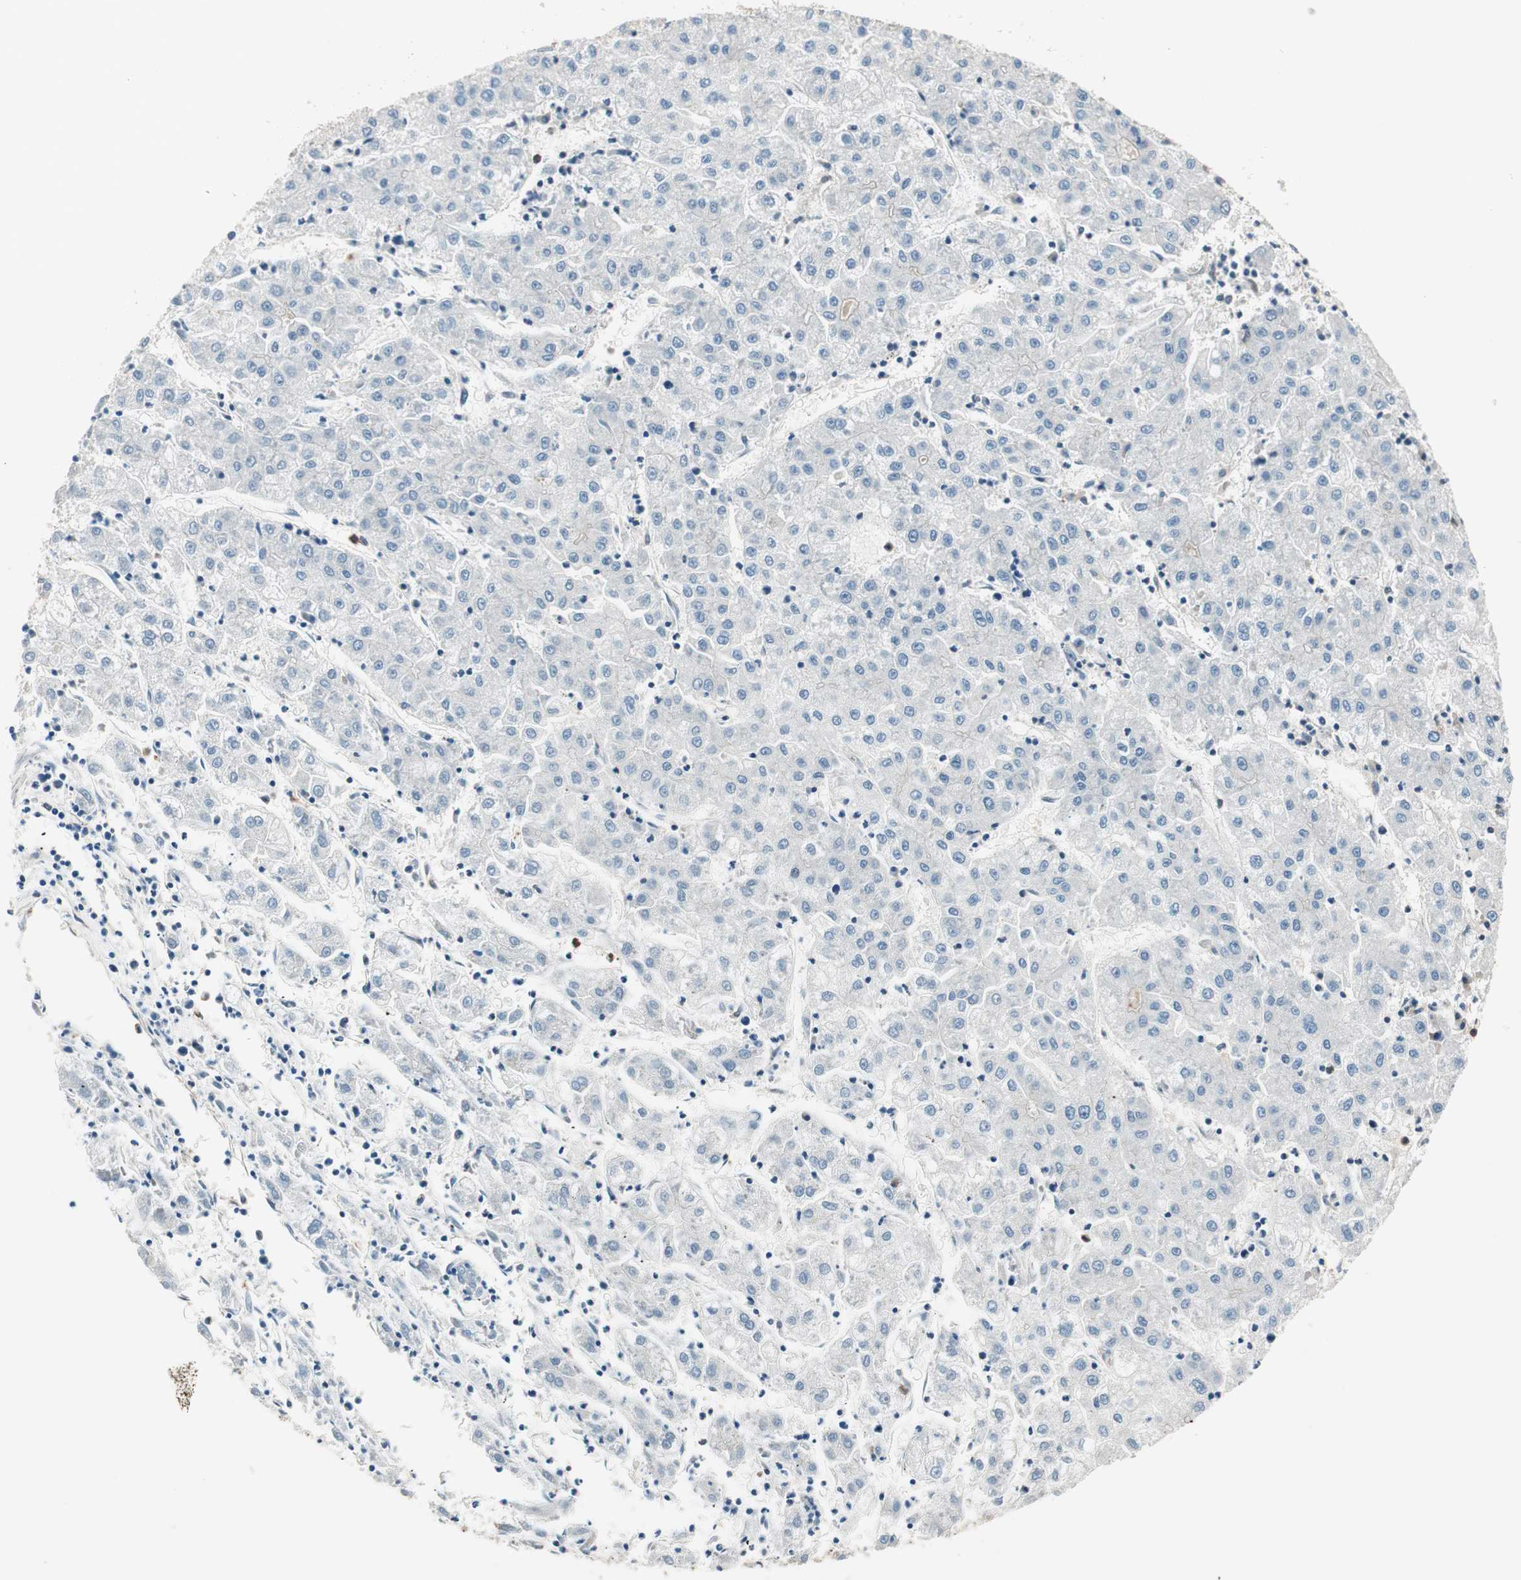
{"staining": {"intensity": "negative", "quantity": "none", "location": "none"}, "tissue": "liver cancer", "cell_type": "Tumor cells", "image_type": "cancer", "snomed": [{"axis": "morphology", "description": "Carcinoma, Hepatocellular, NOS"}, {"axis": "topography", "description": "Liver"}], "caption": "Immunohistochemical staining of hepatocellular carcinoma (liver) shows no significant positivity in tumor cells.", "gene": "TSG101", "patient": {"sex": "male", "age": 72}}